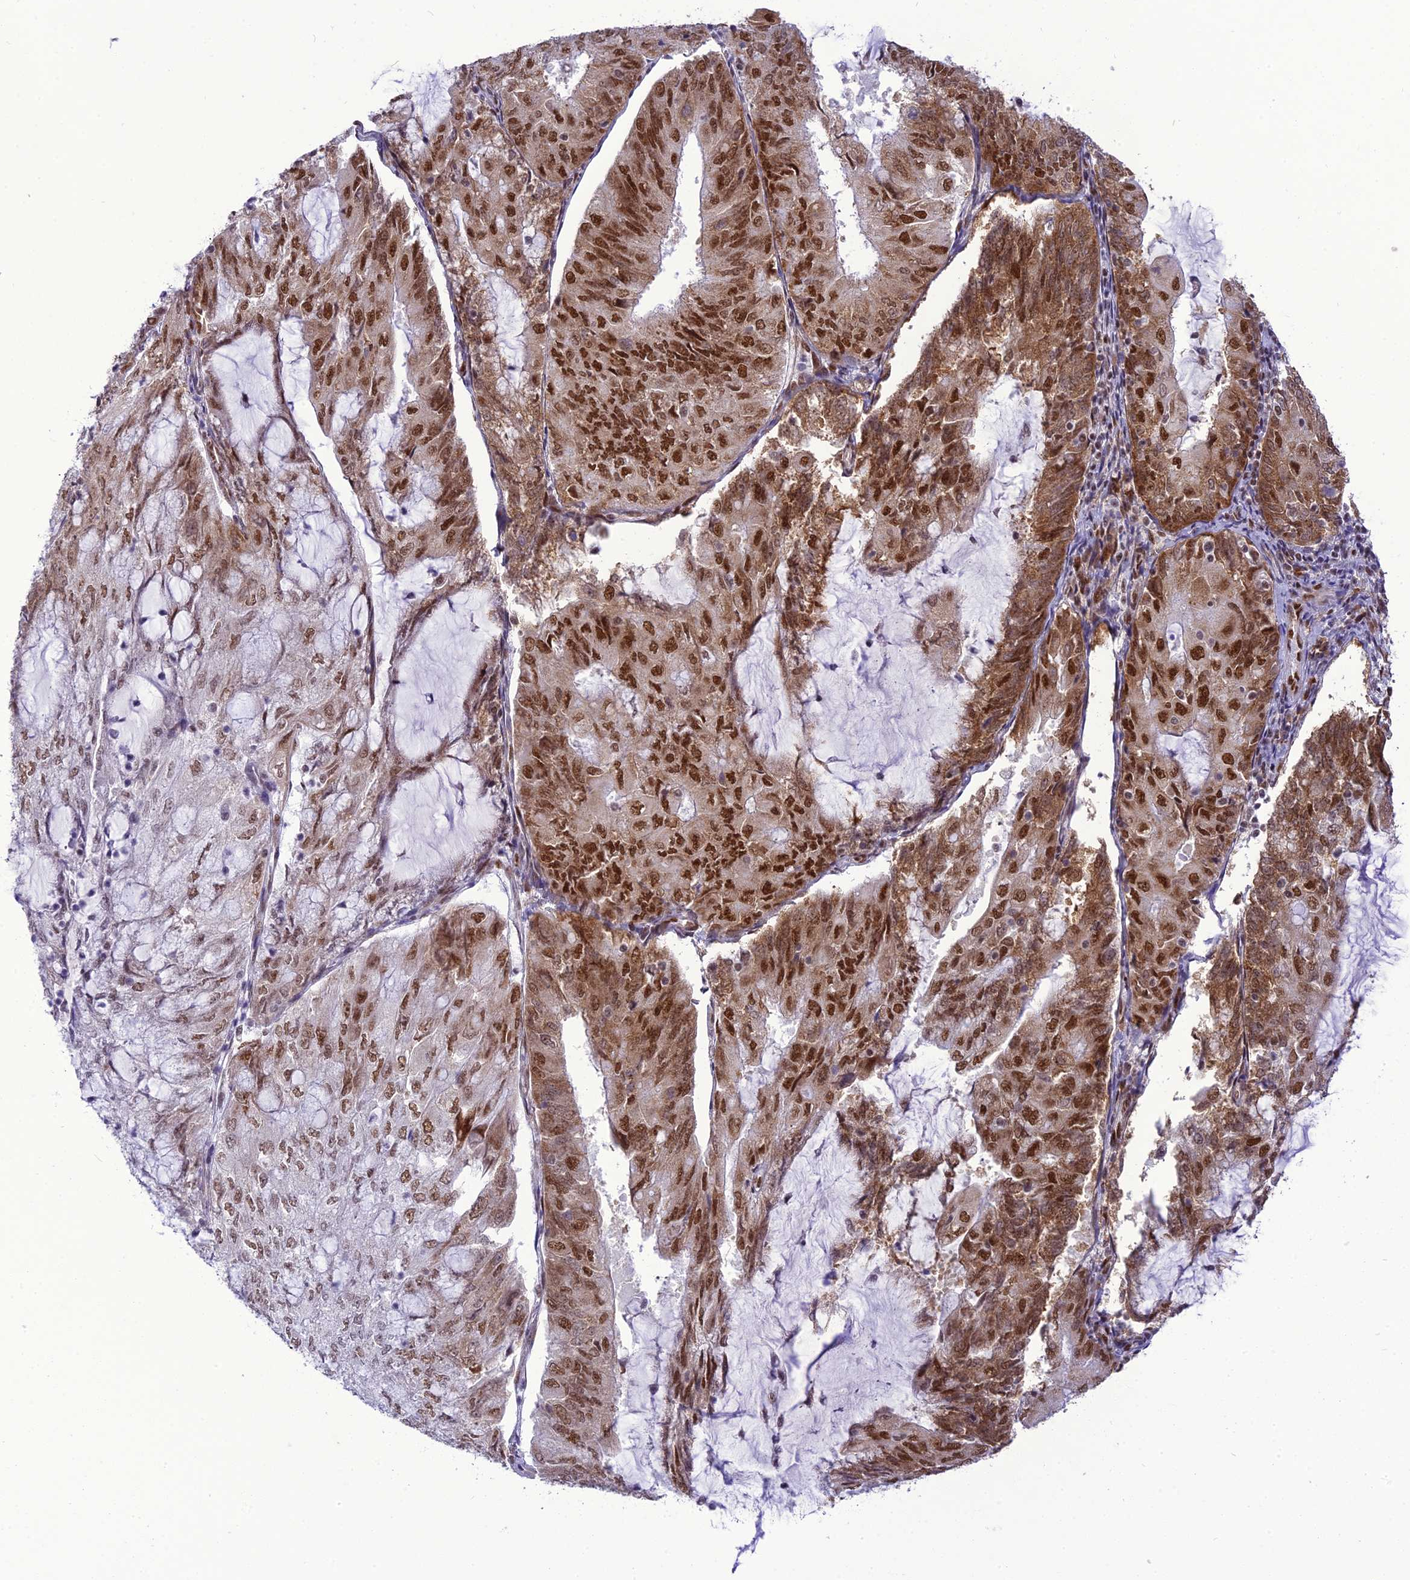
{"staining": {"intensity": "strong", "quantity": ">75%", "location": "cytoplasmic/membranous,nuclear"}, "tissue": "endometrial cancer", "cell_type": "Tumor cells", "image_type": "cancer", "snomed": [{"axis": "morphology", "description": "Adenocarcinoma, NOS"}, {"axis": "topography", "description": "Endometrium"}], "caption": "This image displays immunohistochemistry staining of endometrial cancer (adenocarcinoma), with high strong cytoplasmic/membranous and nuclear staining in about >75% of tumor cells.", "gene": "DDX1", "patient": {"sex": "female", "age": 81}}